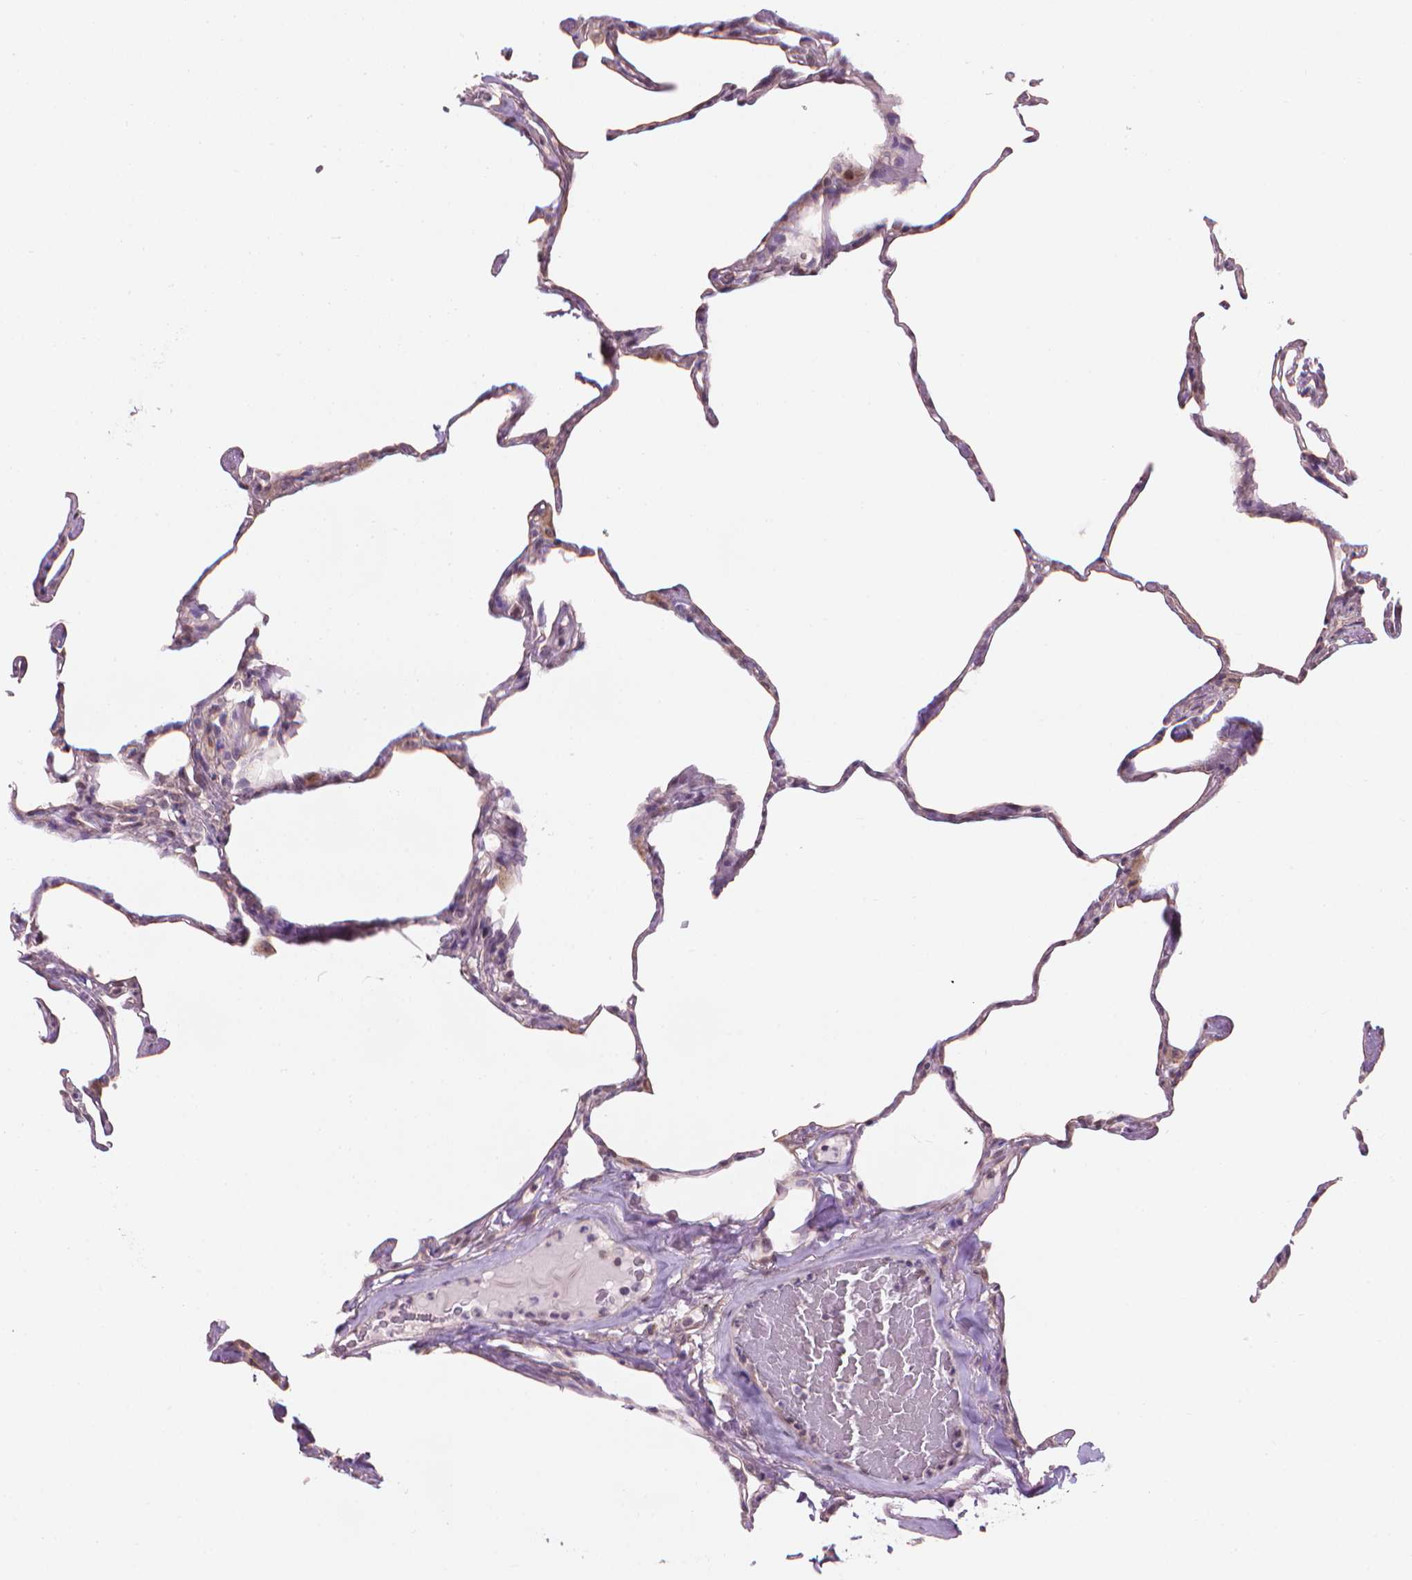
{"staining": {"intensity": "negative", "quantity": "none", "location": "none"}, "tissue": "lung", "cell_type": "Alveolar cells", "image_type": "normal", "snomed": [{"axis": "morphology", "description": "Normal tissue, NOS"}, {"axis": "topography", "description": "Lung"}], "caption": "Immunohistochemistry (IHC) of normal lung displays no staining in alveolar cells. (DAB (3,3'-diaminobenzidine) immunohistochemistry with hematoxylin counter stain).", "gene": "IFFO1", "patient": {"sex": "male", "age": 65}}